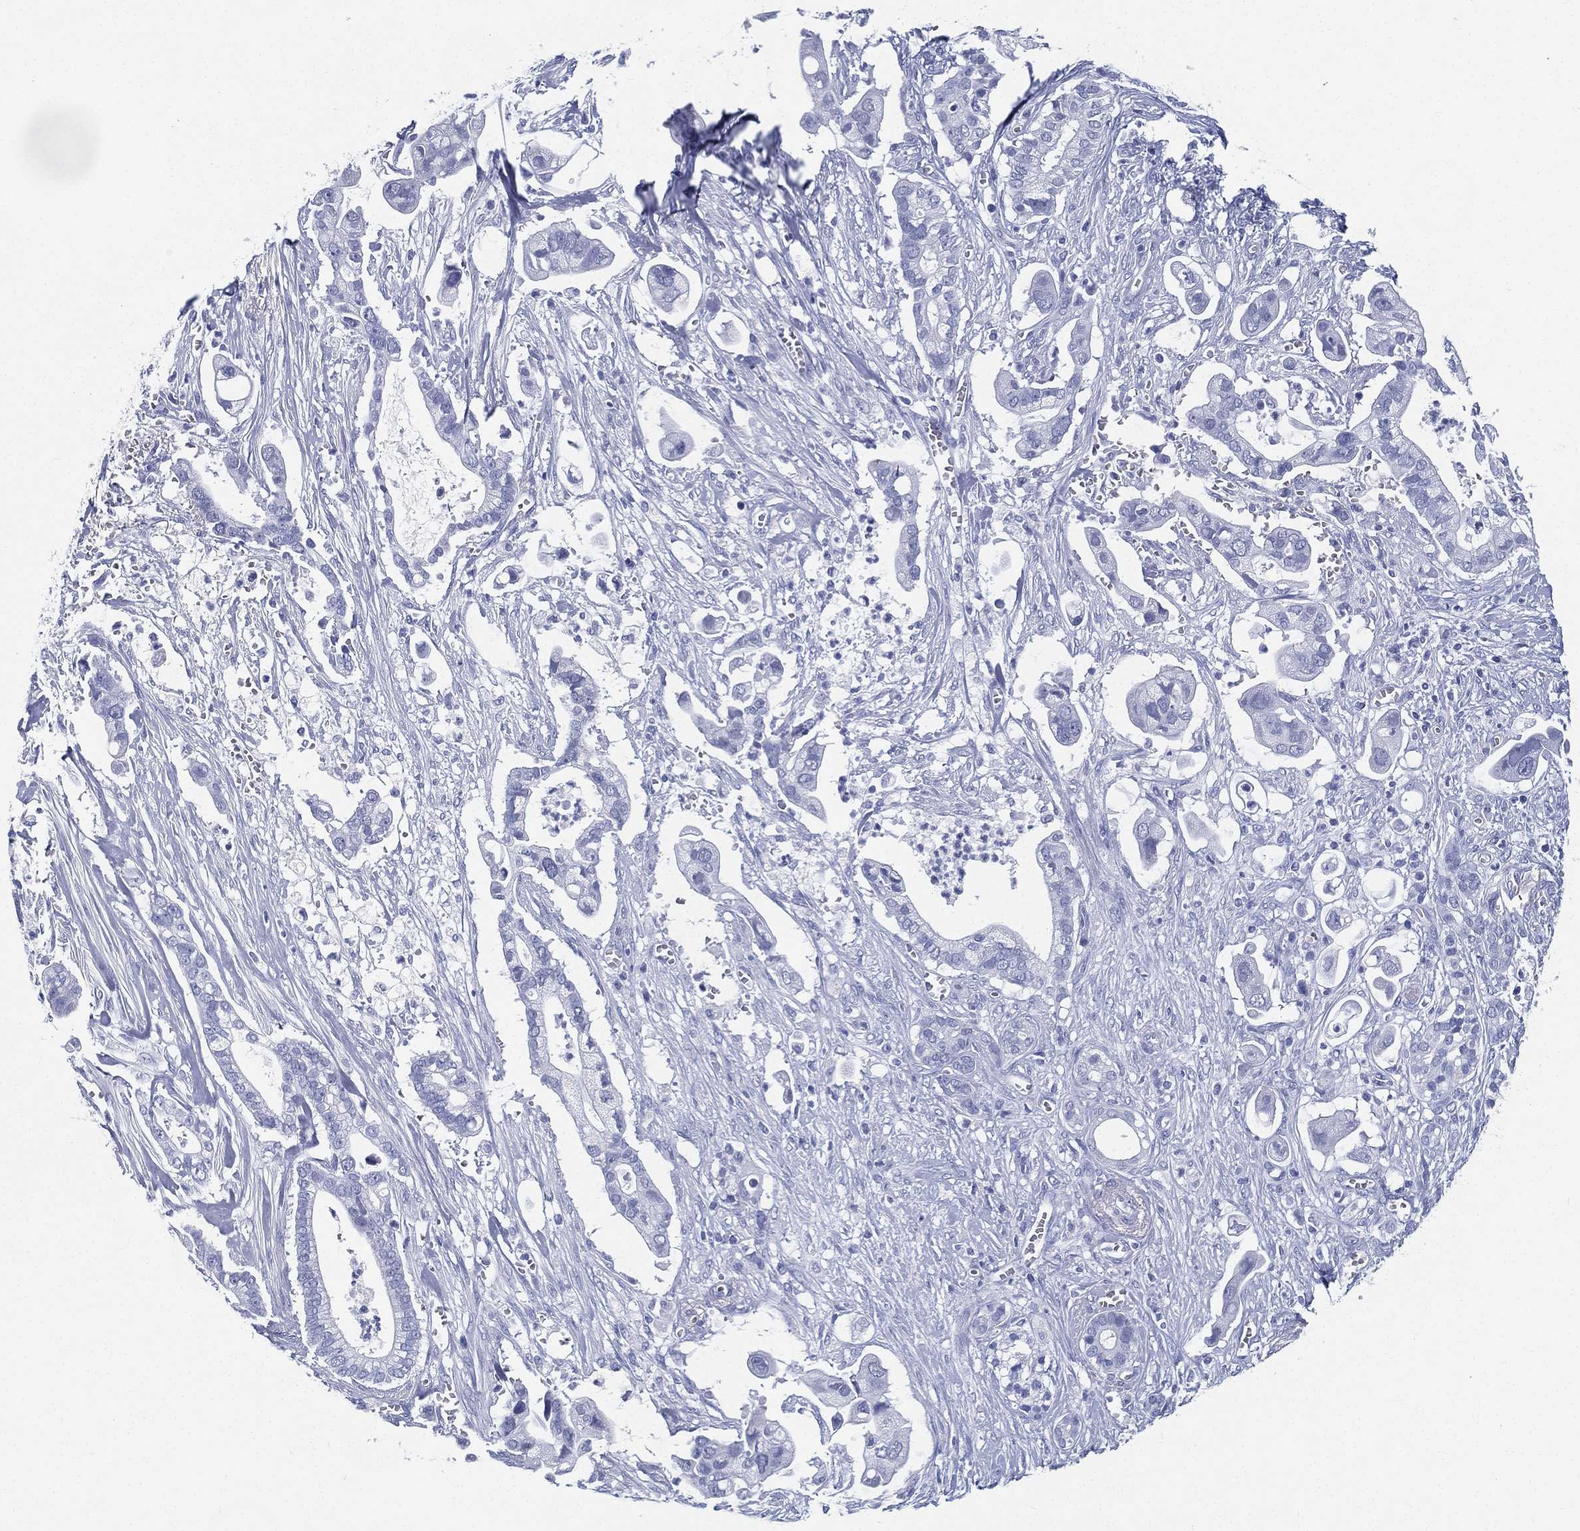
{"staining": {"intensity": "negative", "quantity": "none", "location": "none"}, "tissue": "pancreatic cancer", "cell_type": "Tumor cells", "image_type": "cancer", "snomed": [{"axis": "morphology", "description": "Adenocarcinoma, NOS"}, {"axis": "topography", "description": "Pancreas"}], "caption": "The immunohistochemistry micrograph has no significant expression in tumor cells of pancreatic cancer tissue.", "gene": "ATP1B2", "patient": {"sex": "male", "age": 61}}